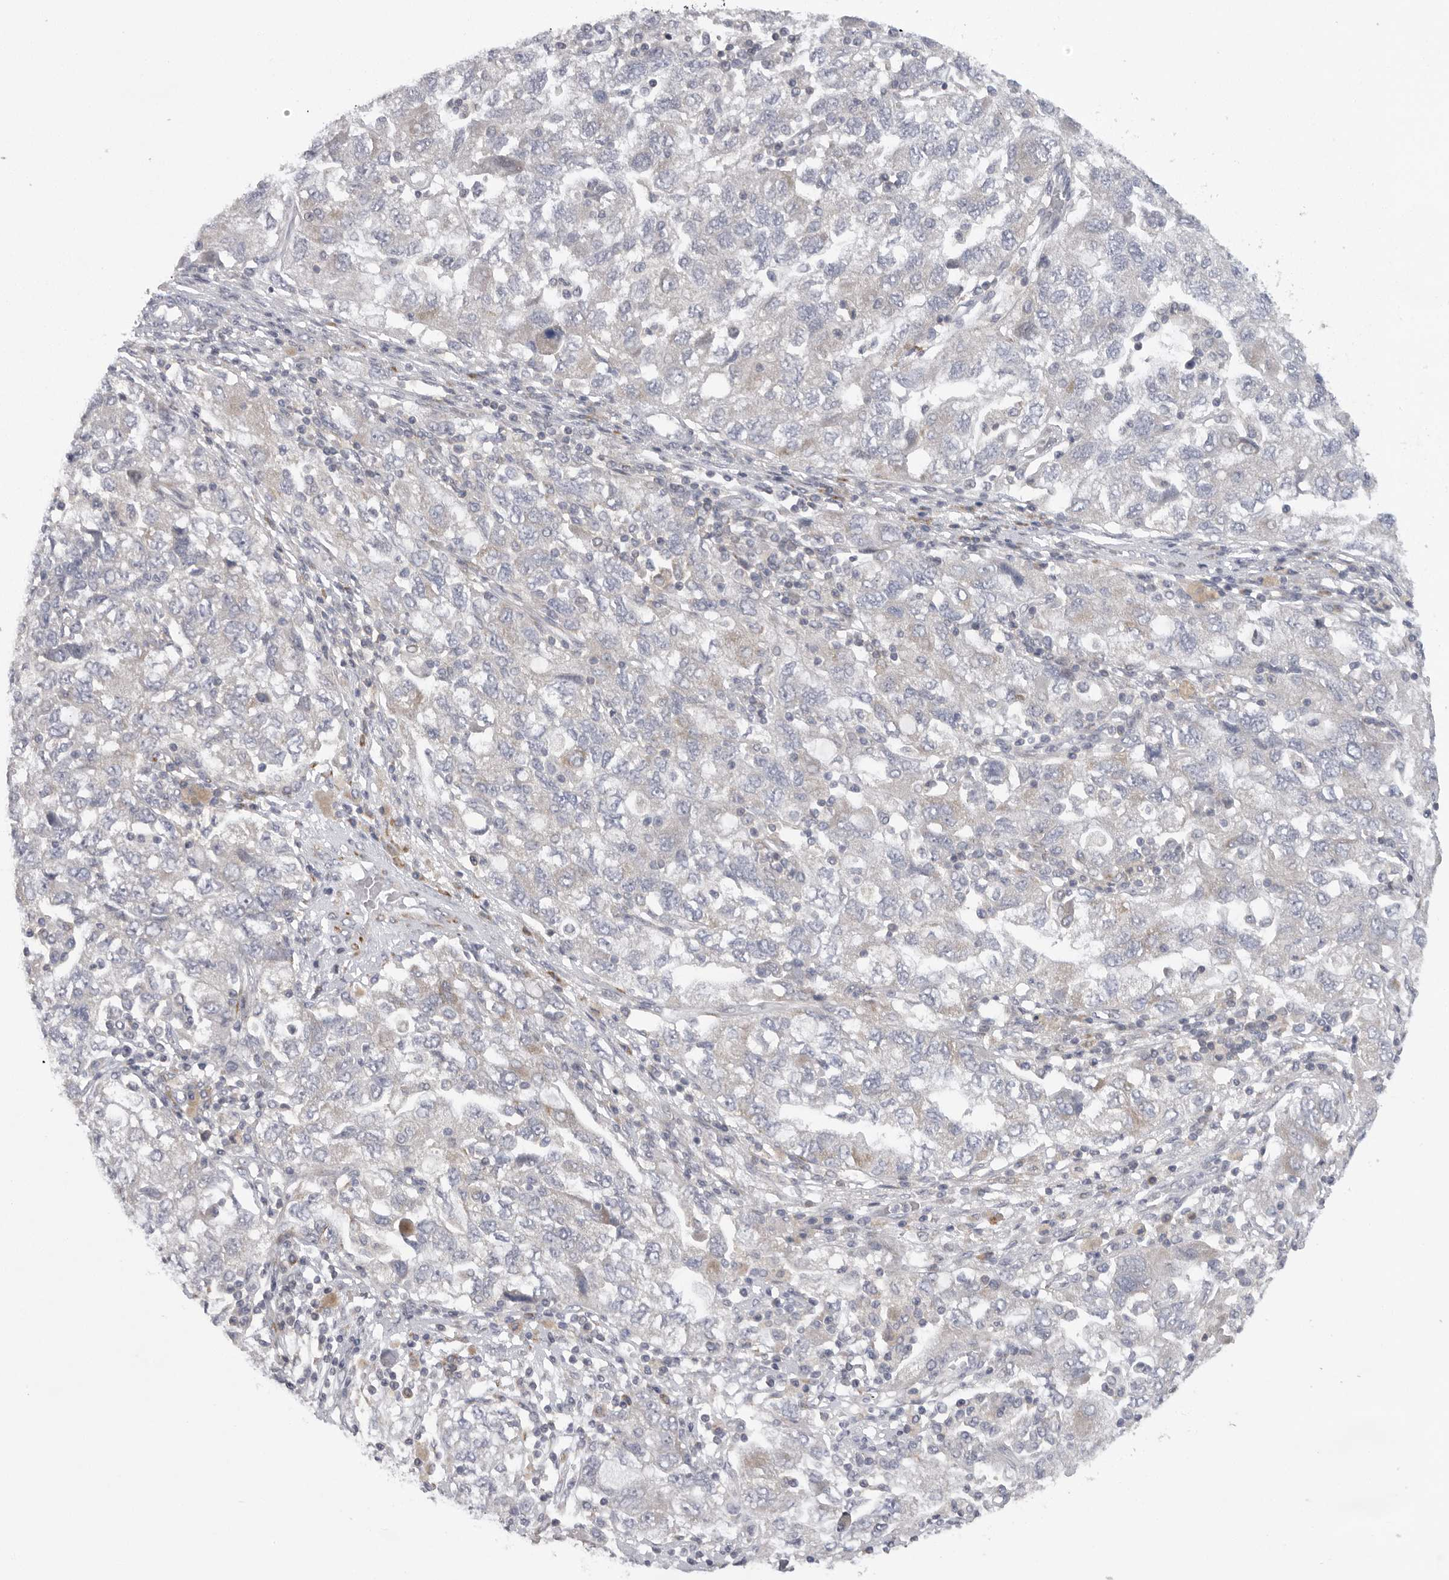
{"staining": {"intensity": "negative", "quantity": "none", "location": "none"}, "tissue": "ovarian cancer", "cell_type": "Tumor cells", "image_type": "cancer", "snomed": [{"axis": "morphology", "description": "Carcinoma, NOS"}, {"axis": "morphology", "description": "Cystadenocarcinoma, serous, NOS"}, {"axis": "topography", "description": "Ovary"}], "caption": "The immunohistochemistry (IHC) histopathology image has no significant expression in tumor cells of ovarian cancer (carcinoma) tissue.", "gene": "USP24", "patient": {"sex": "female", "age": 69}}